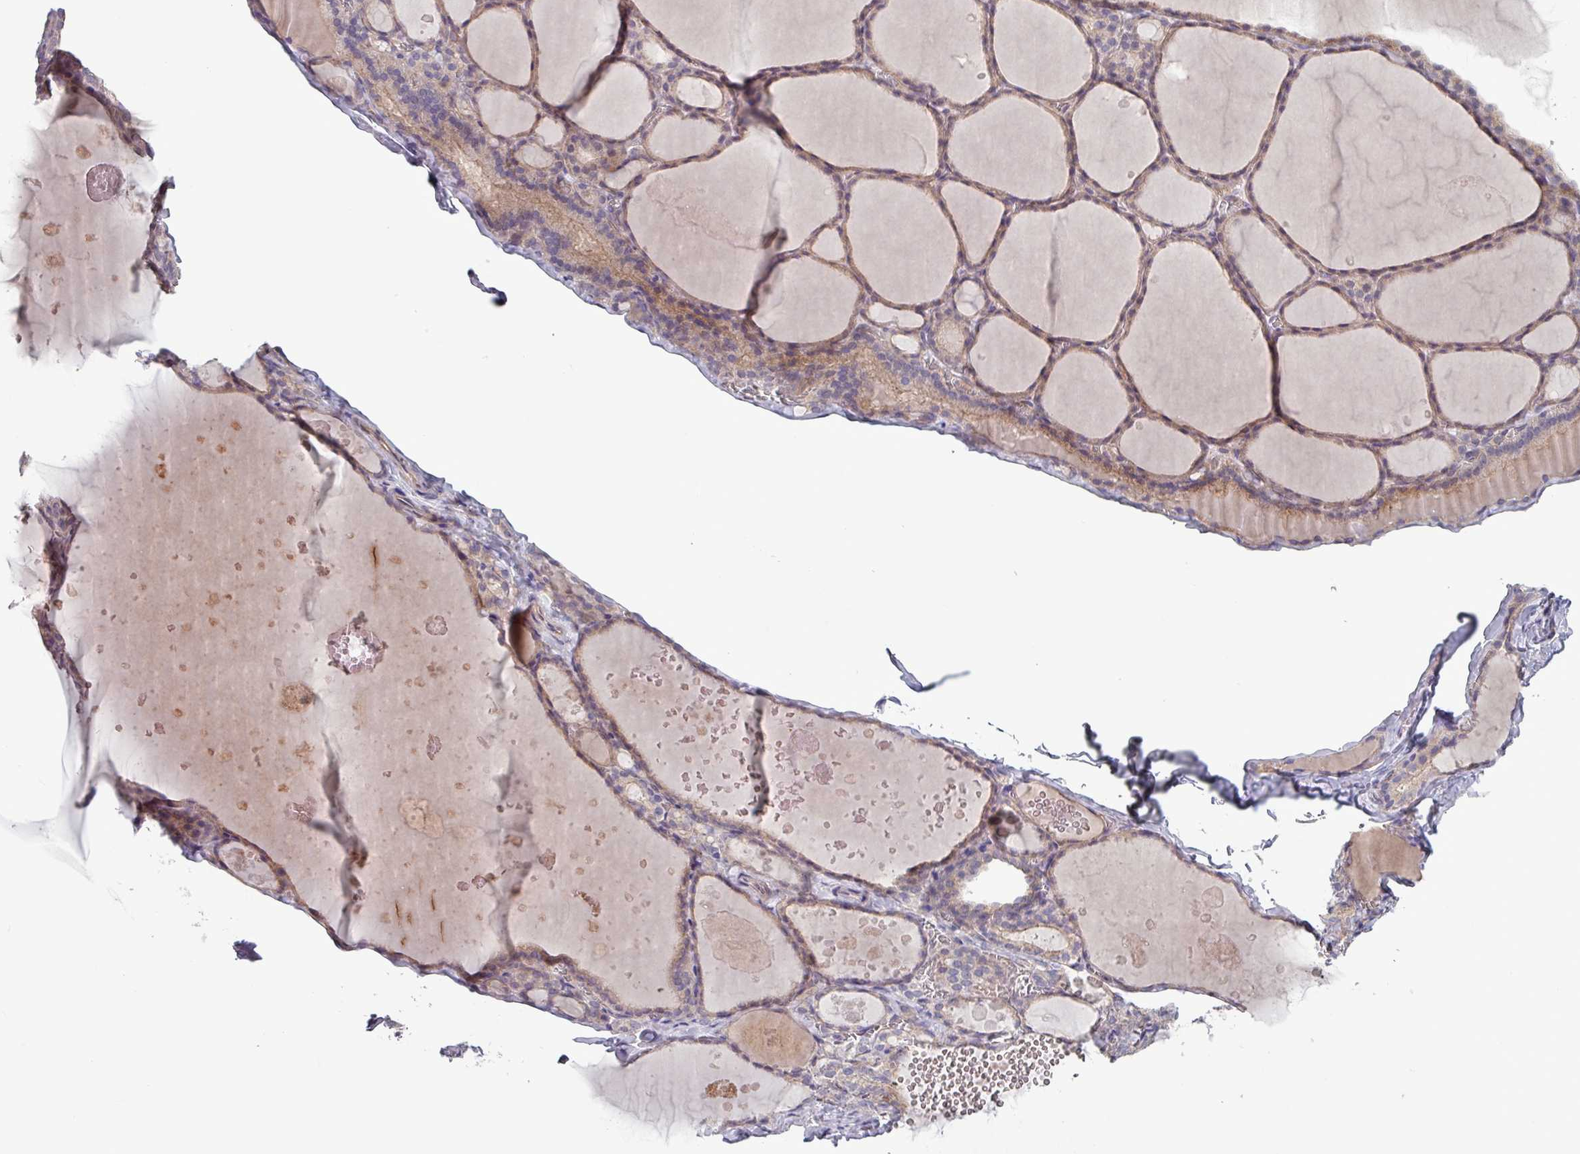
{"staining": {"intensity": "weak", "quantity": "25%-75%", "location": "cytoplasmic/membranous"}, "tissue": "thyroid gland", "cell_type": "Glandular cells", "image_type": "normal", "snomed": [{"axis": "morphology", "description": "Normal tissue, NOS"}, {"axis": "topography", "description": "Thyroid gland"}], "caption": "Thyroid gland stained for a protein exhibits weak cytoplasmic/membranous positivity in glandular cells. The staining is performed using DAB (3,3'-diaminobenzidine) brown chromogen to label protein expression. The nuclei are counter-stained blue using hematoxylin.", "gene": "PLIN2", "patient": {"sex": "male", "age": 56}}